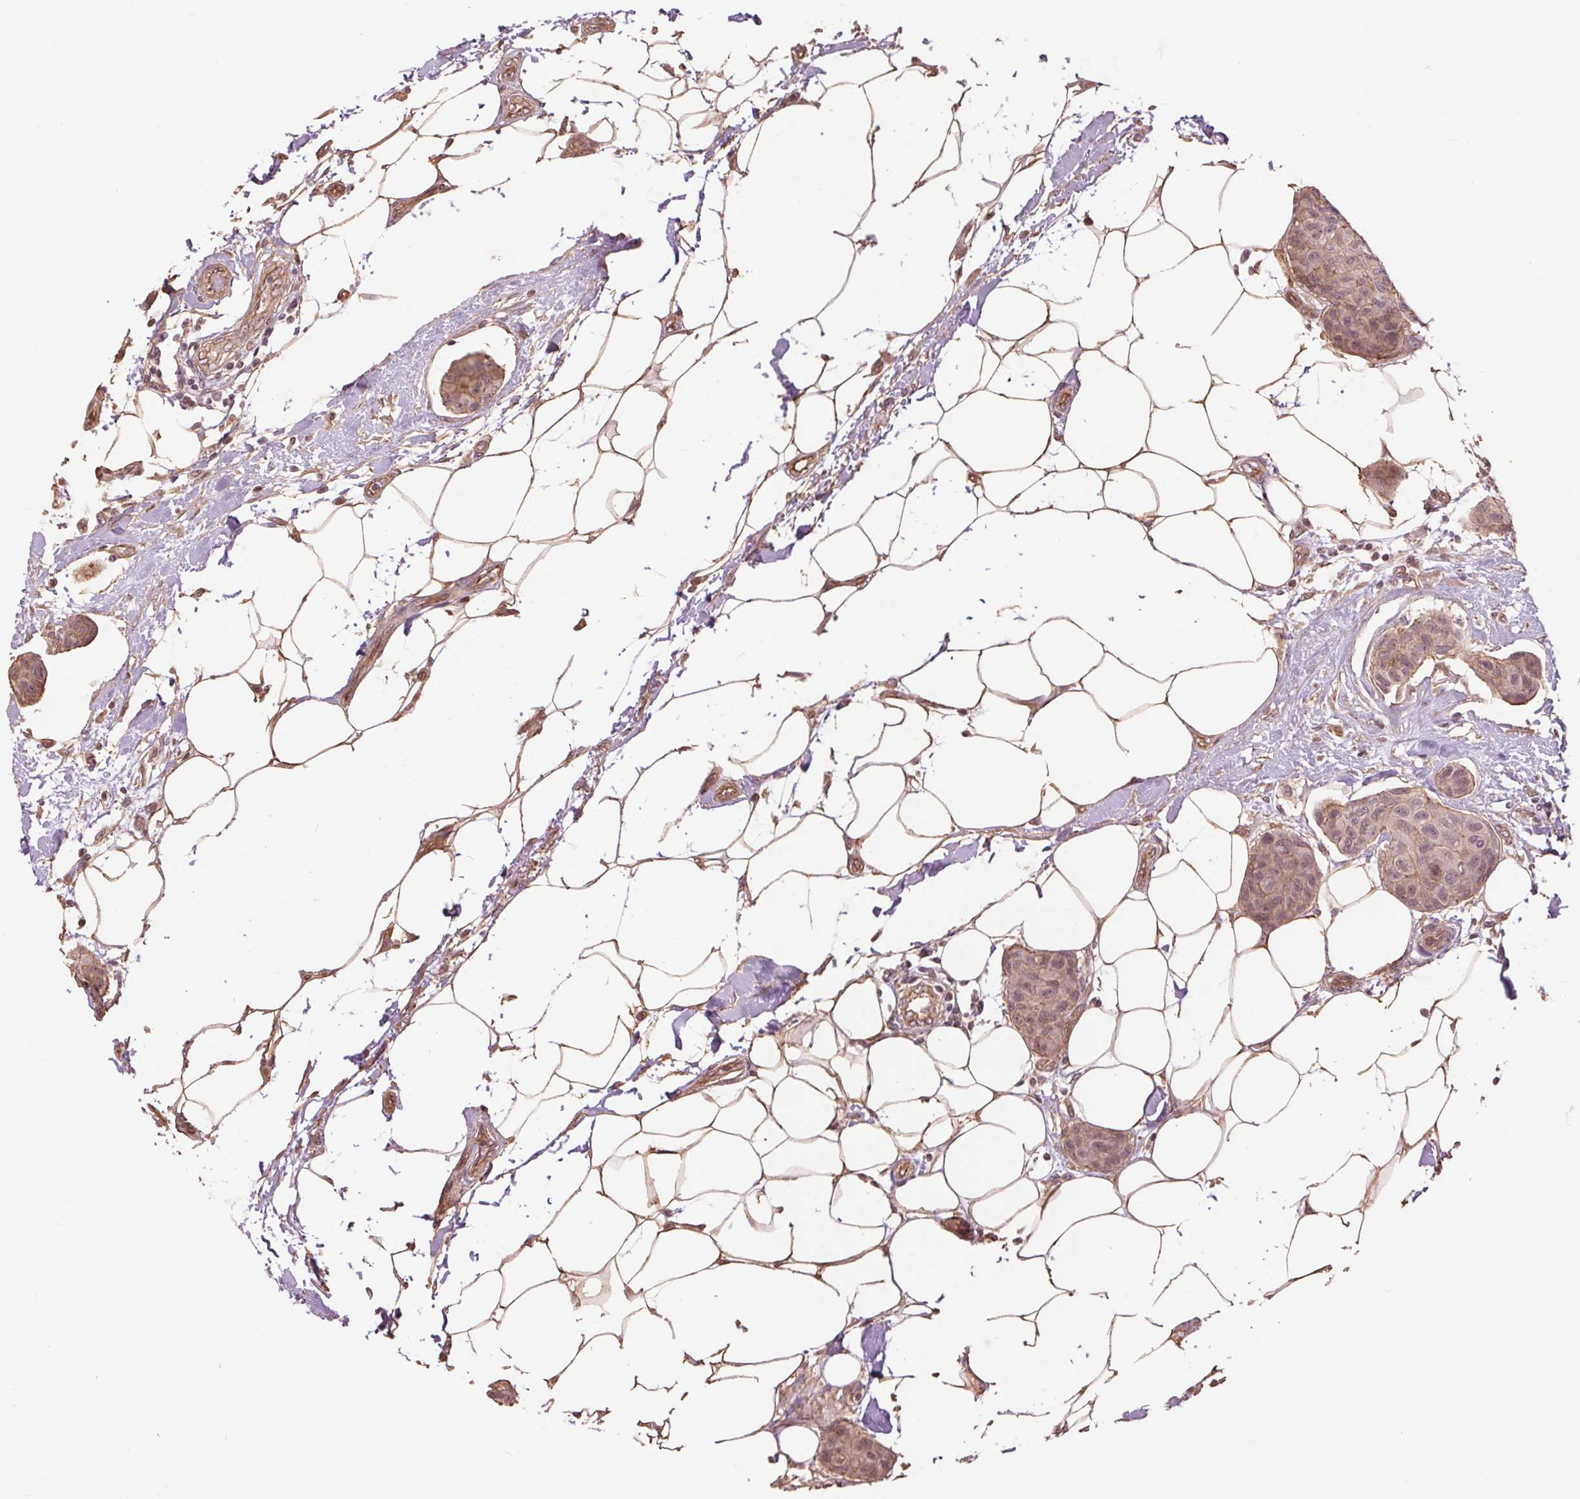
{"staining": {"intensity": "weak", "quantity": "25%-75%", "location": "cytoplasmic/membranous,nuclear"}, "tissue": "breast cancer", "cell_type": "Tumor cells", "image_type": "cancer", "snomed": [{"axis": "morphology", "description": "Duct carcinoma"}, {"axis": "topography", "description": "Breast"}, {"axis": "topography", "description": "Lymph node"}], "caption": "The image displays immunohistochemical staining of breast cancer (invasive ductal carcinoma). There is weak cytoplasmic/membranous and nuclear positivity is present in about 25%-75% of tumor cells.", "gene": "PALM", "patient": {"sex": "female", "age": 80}}